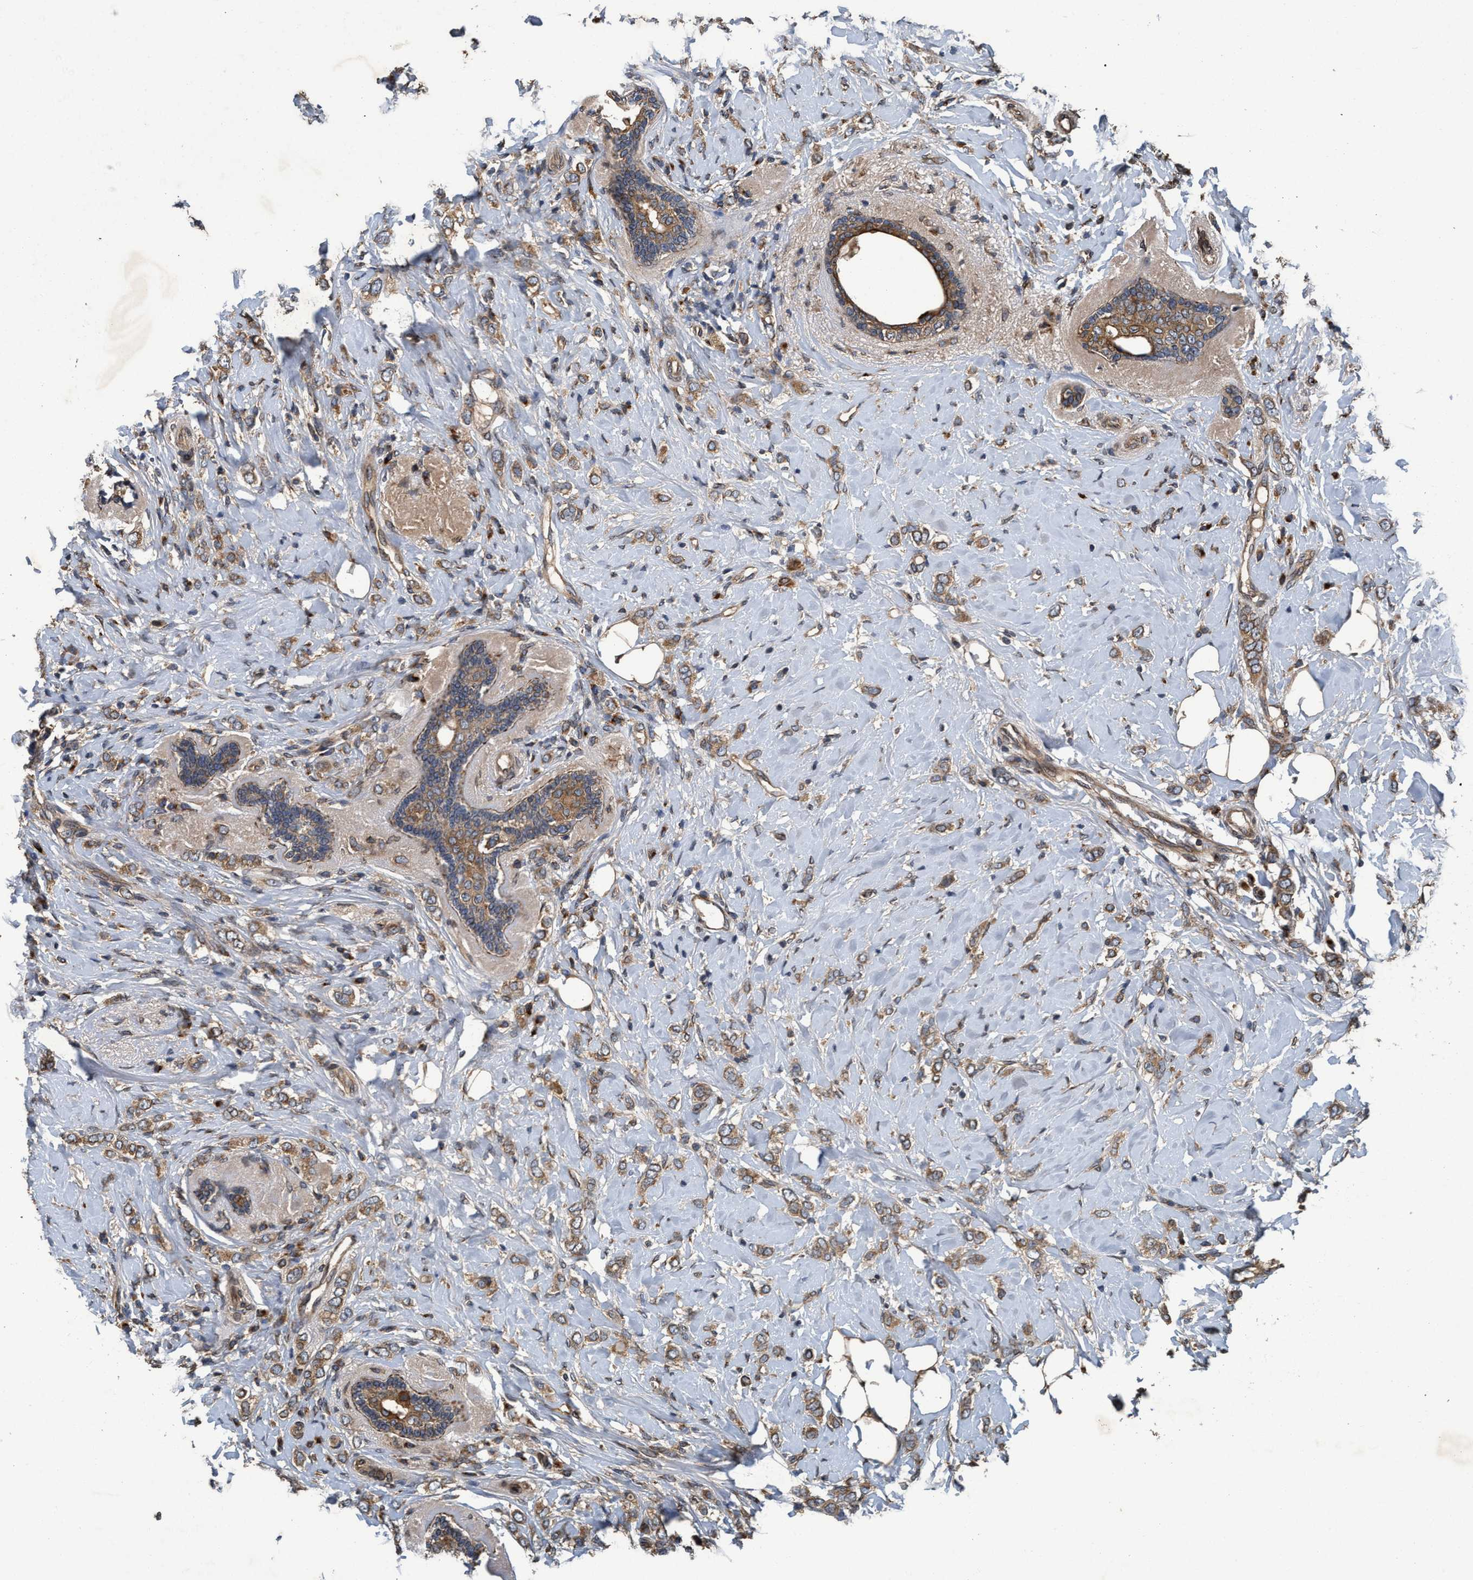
{"staining": {"intensity": "weak", "quantity": ">75%", "location": "cytoplasmic/membranous"}, "tissue": "breast cancer", "cell_type": "Tumor cells", "image_type": "cancer", "snomed": [{"axis": "morphology", "description": "Normal tissue, NOS"}, {"axis": "morphology", "description": "Lobular carcinoma"}, {"axis": "topography", "description": "Breast"}], "caption": "A brown stain labels weak cytoplasmic/membranous staining of a protein in human breast lobular carcinoma tumor cells.", "gene": "MACC1", "patient": {"sex": "female", "age": 47}}